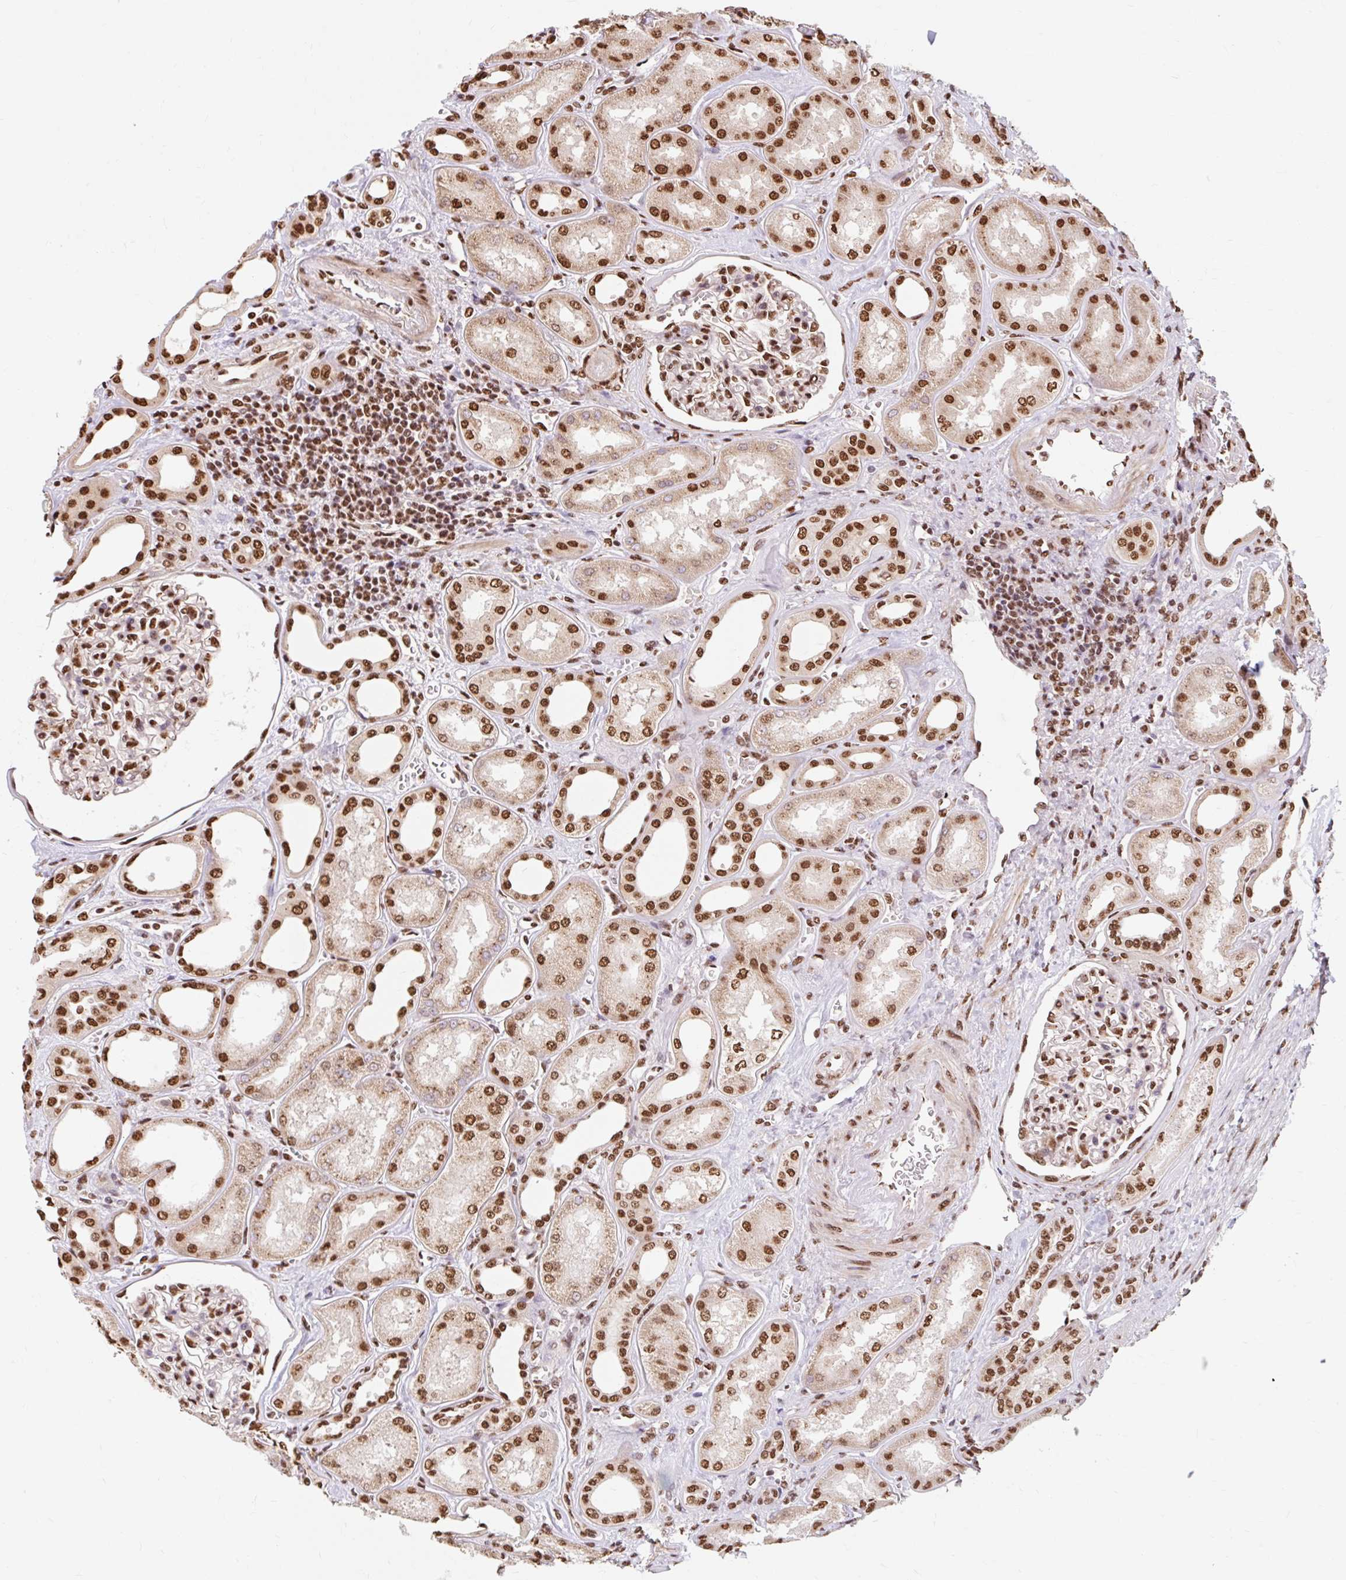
{"staining": {"intensity": "strong", "quantity": ">75%", "location": "nuclear"}, "tissue": "kidney", "cell_type": "Cells in glomeruli", "image_type": "normal", "snomed": [{"axis": "morphology", "description": "Normal tissue, NOS"}, {"axis": "morphology", "description": "Adenocarcinoma, NOS"}, {"axis": "topography", "description": "Kidney"}], "caption": "Immunohistochemistry staining of unremarkable kidney, which demonstrates high levels of strong nuclear staining in approximately >75% of cells in glomeruli indicating strong nuclear protein expression. The staining was performed using DAB (3,3'-diaminobenzidine) (brown) for protein detection and nuclei were counterstained in hematoxylin (blue).", "gene": "BICRA", "patient": {"sex": "female", "age": 68}}